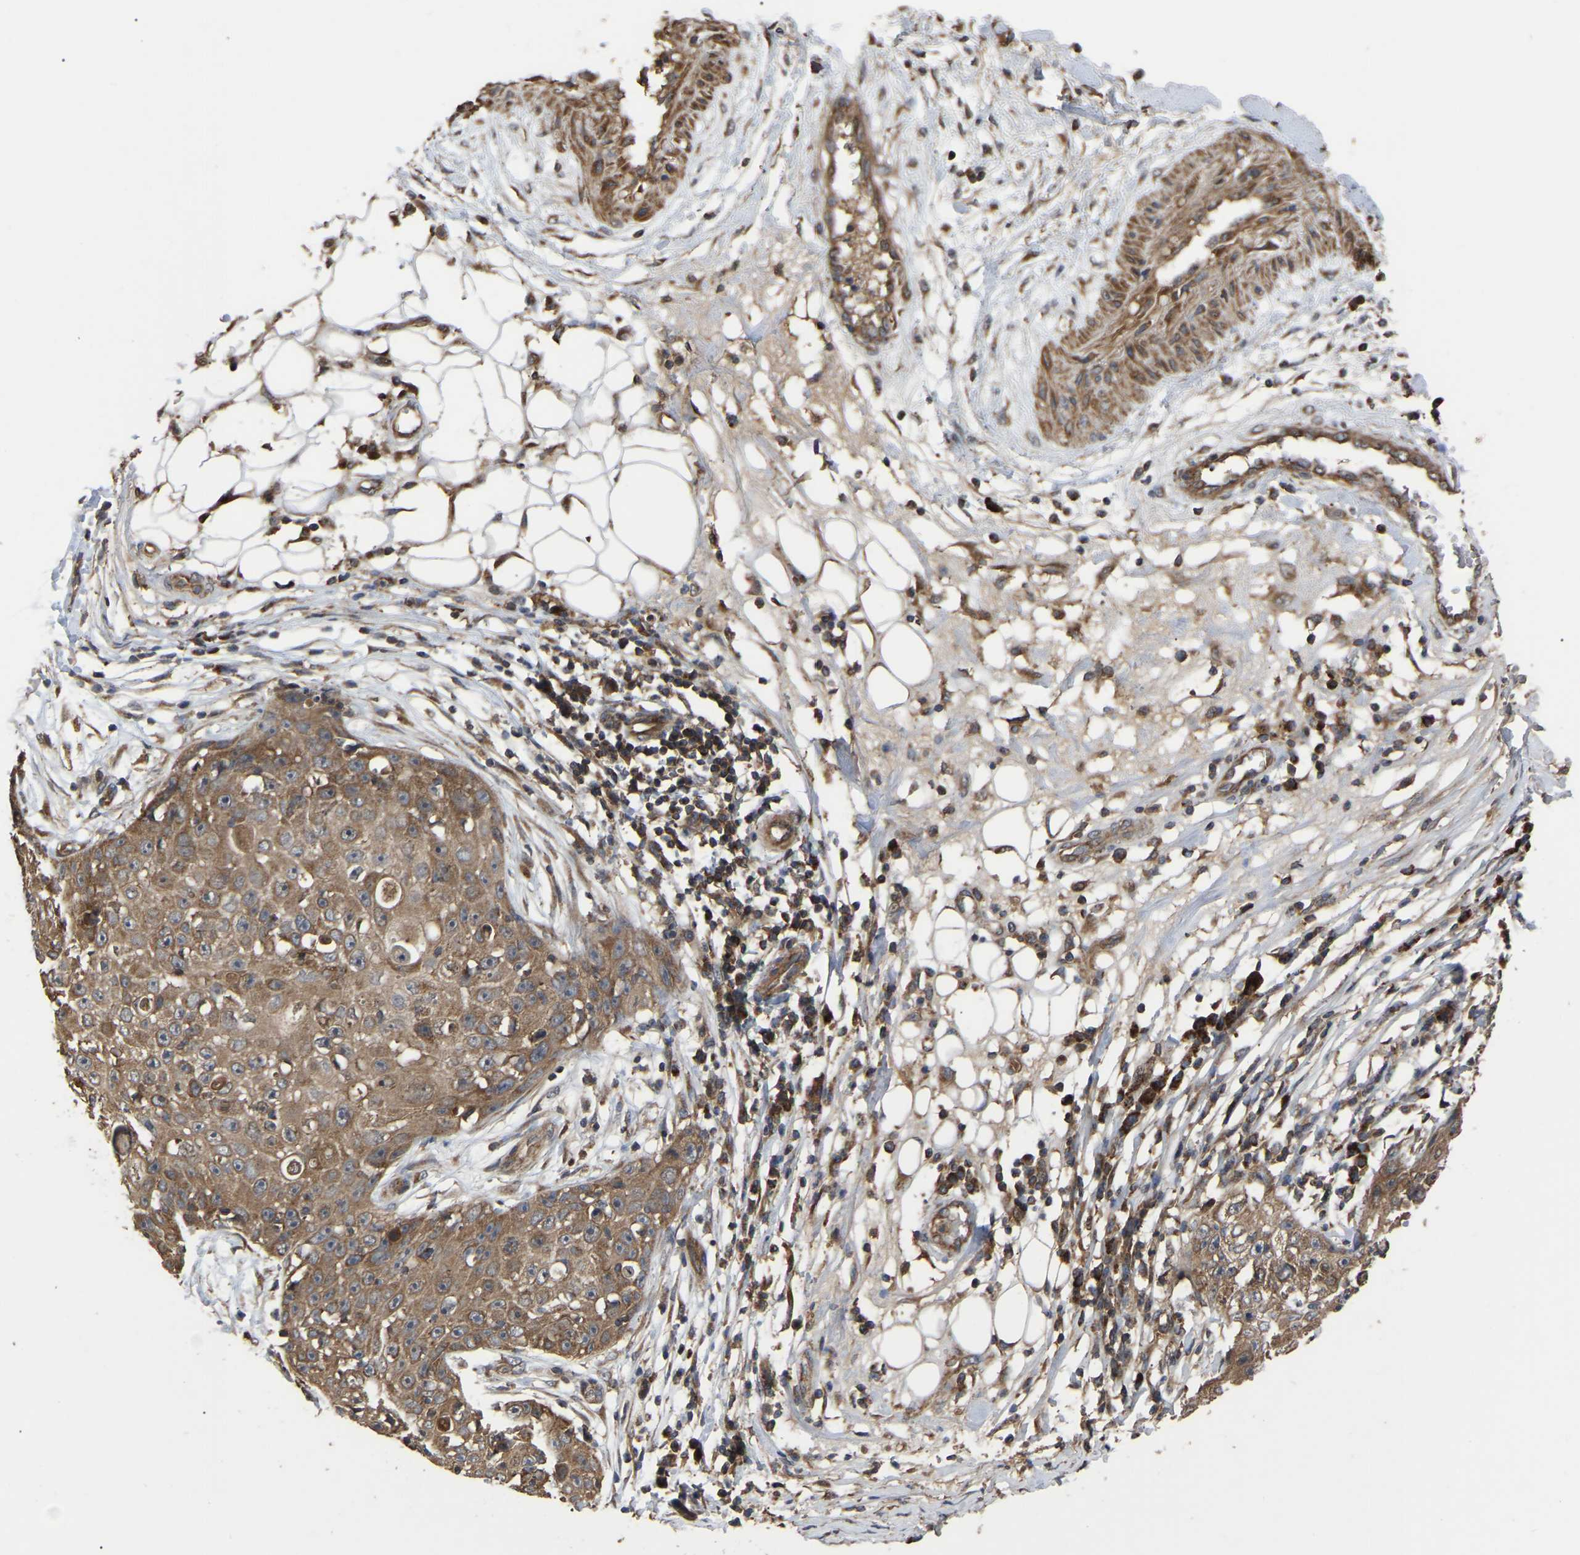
{"staining": {"intensity": "moderate", "quantity": "25%-75%", "location": "cytoplasmic/membranous"}, "tissue": "skin cancer", "cell_type": "Tumor cells", "image_type": "cancer", "snomed": [{"axis": "morphology", "description": "Squamous cell carcinoma, NOS"}, {"axis": "topography", "description": "Skin"}], "caption": "Skin cancer (squamous cell carcinoma) stained for a protein reveals moderate cytoplasmic/membranous positivity in tumor cells.", "gene": "GCC1", "patient": {"sex": "male", "age": 86}}